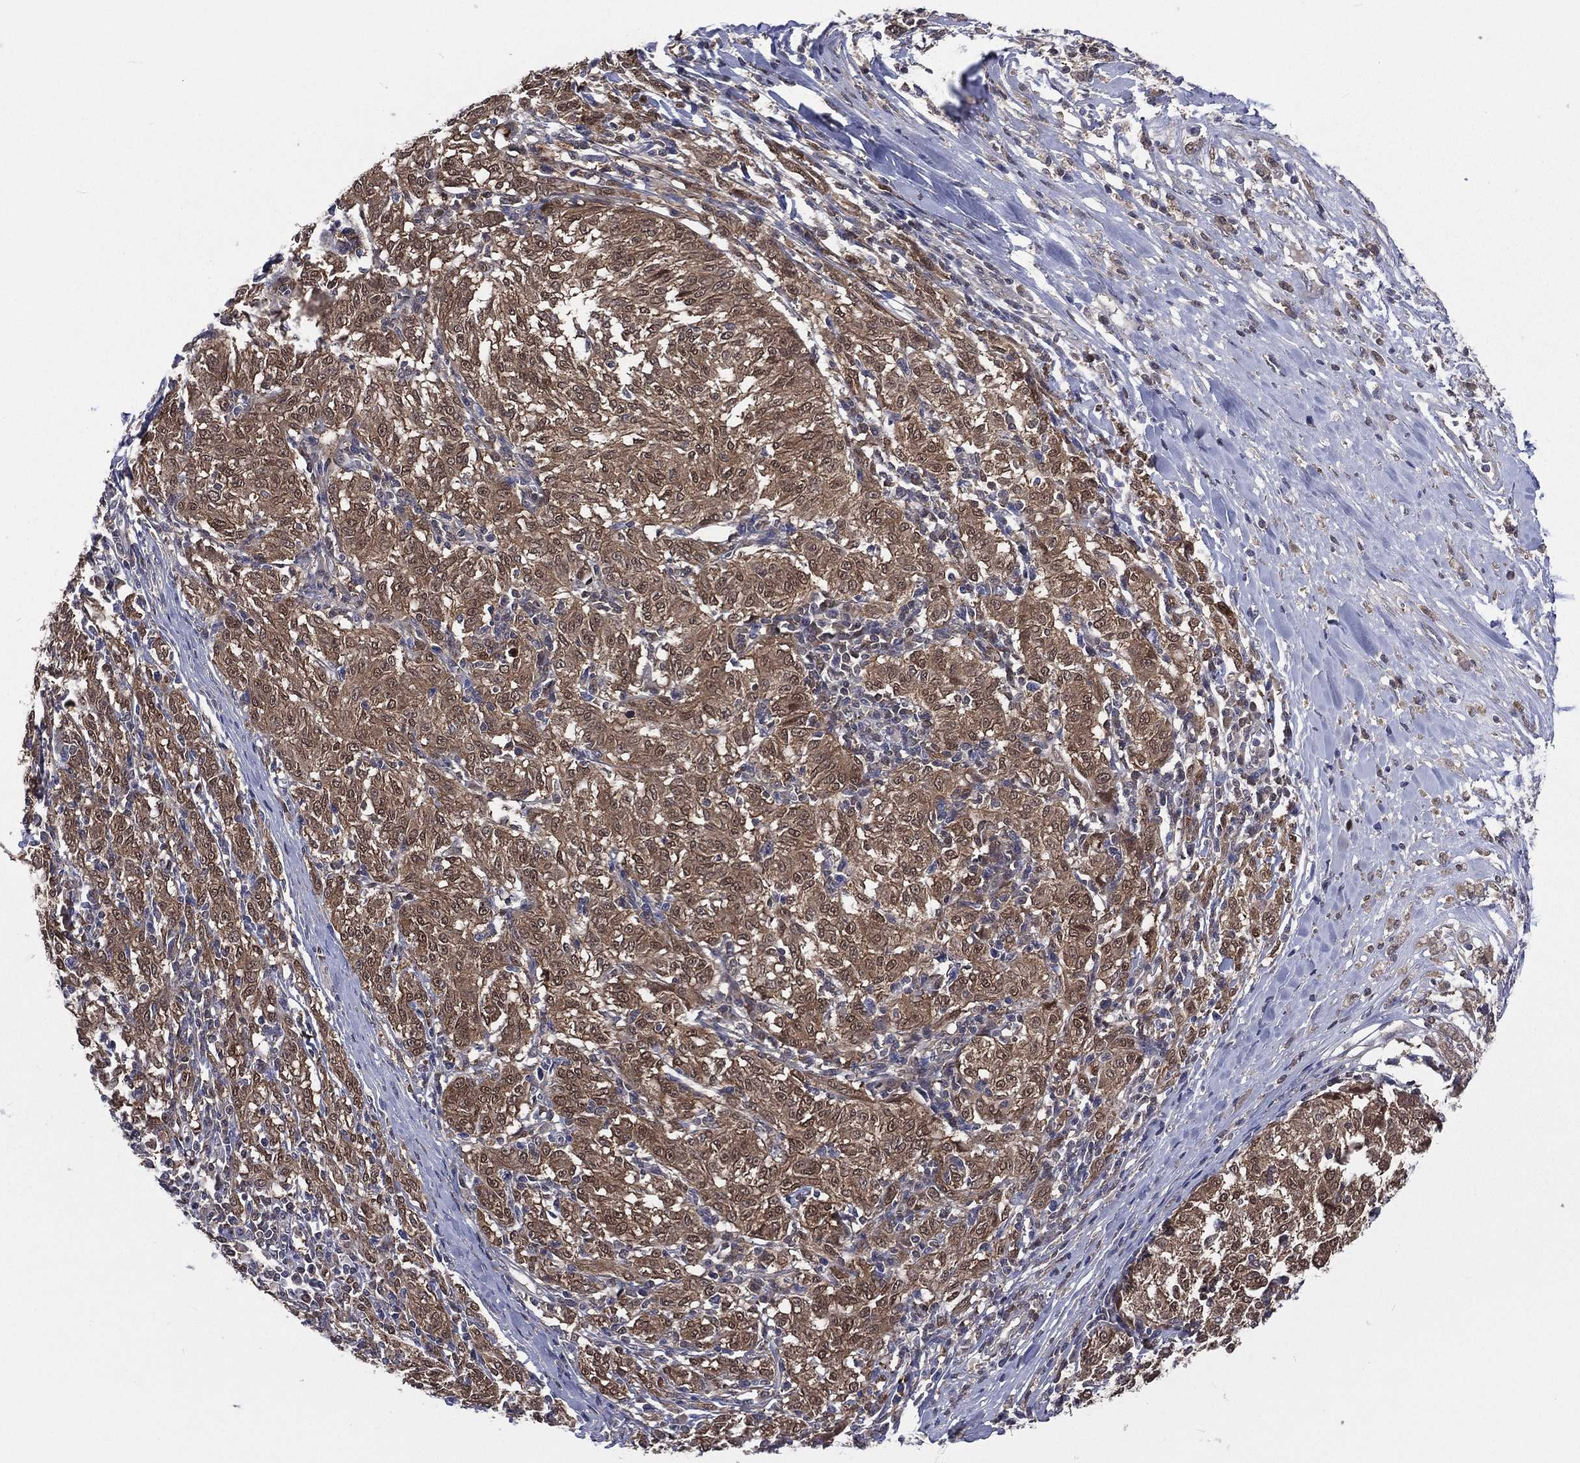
{"staining": {"intensity": "moderate", "quantity": ">75%", "location": "cytoplasmic/membranous"}, "tissue": "melanoma", "cell_type": "Tumor cells", "image_type": "cancer", "snomed": [{"axis": "morphology", "description": "Malignant melanoma, NOS"}, {"axis": "topography", "description": "Skin"}], "caption": "Immunohistochemistry (IHC) micrograph of human melanoma stained for a protein (brown), which shows medium levels of moderate cytoplasmic/membranous staining in approximately >75% of tumor cells.", "gene": "MTAP", "patient": {"sex": "female", "age": 72}}